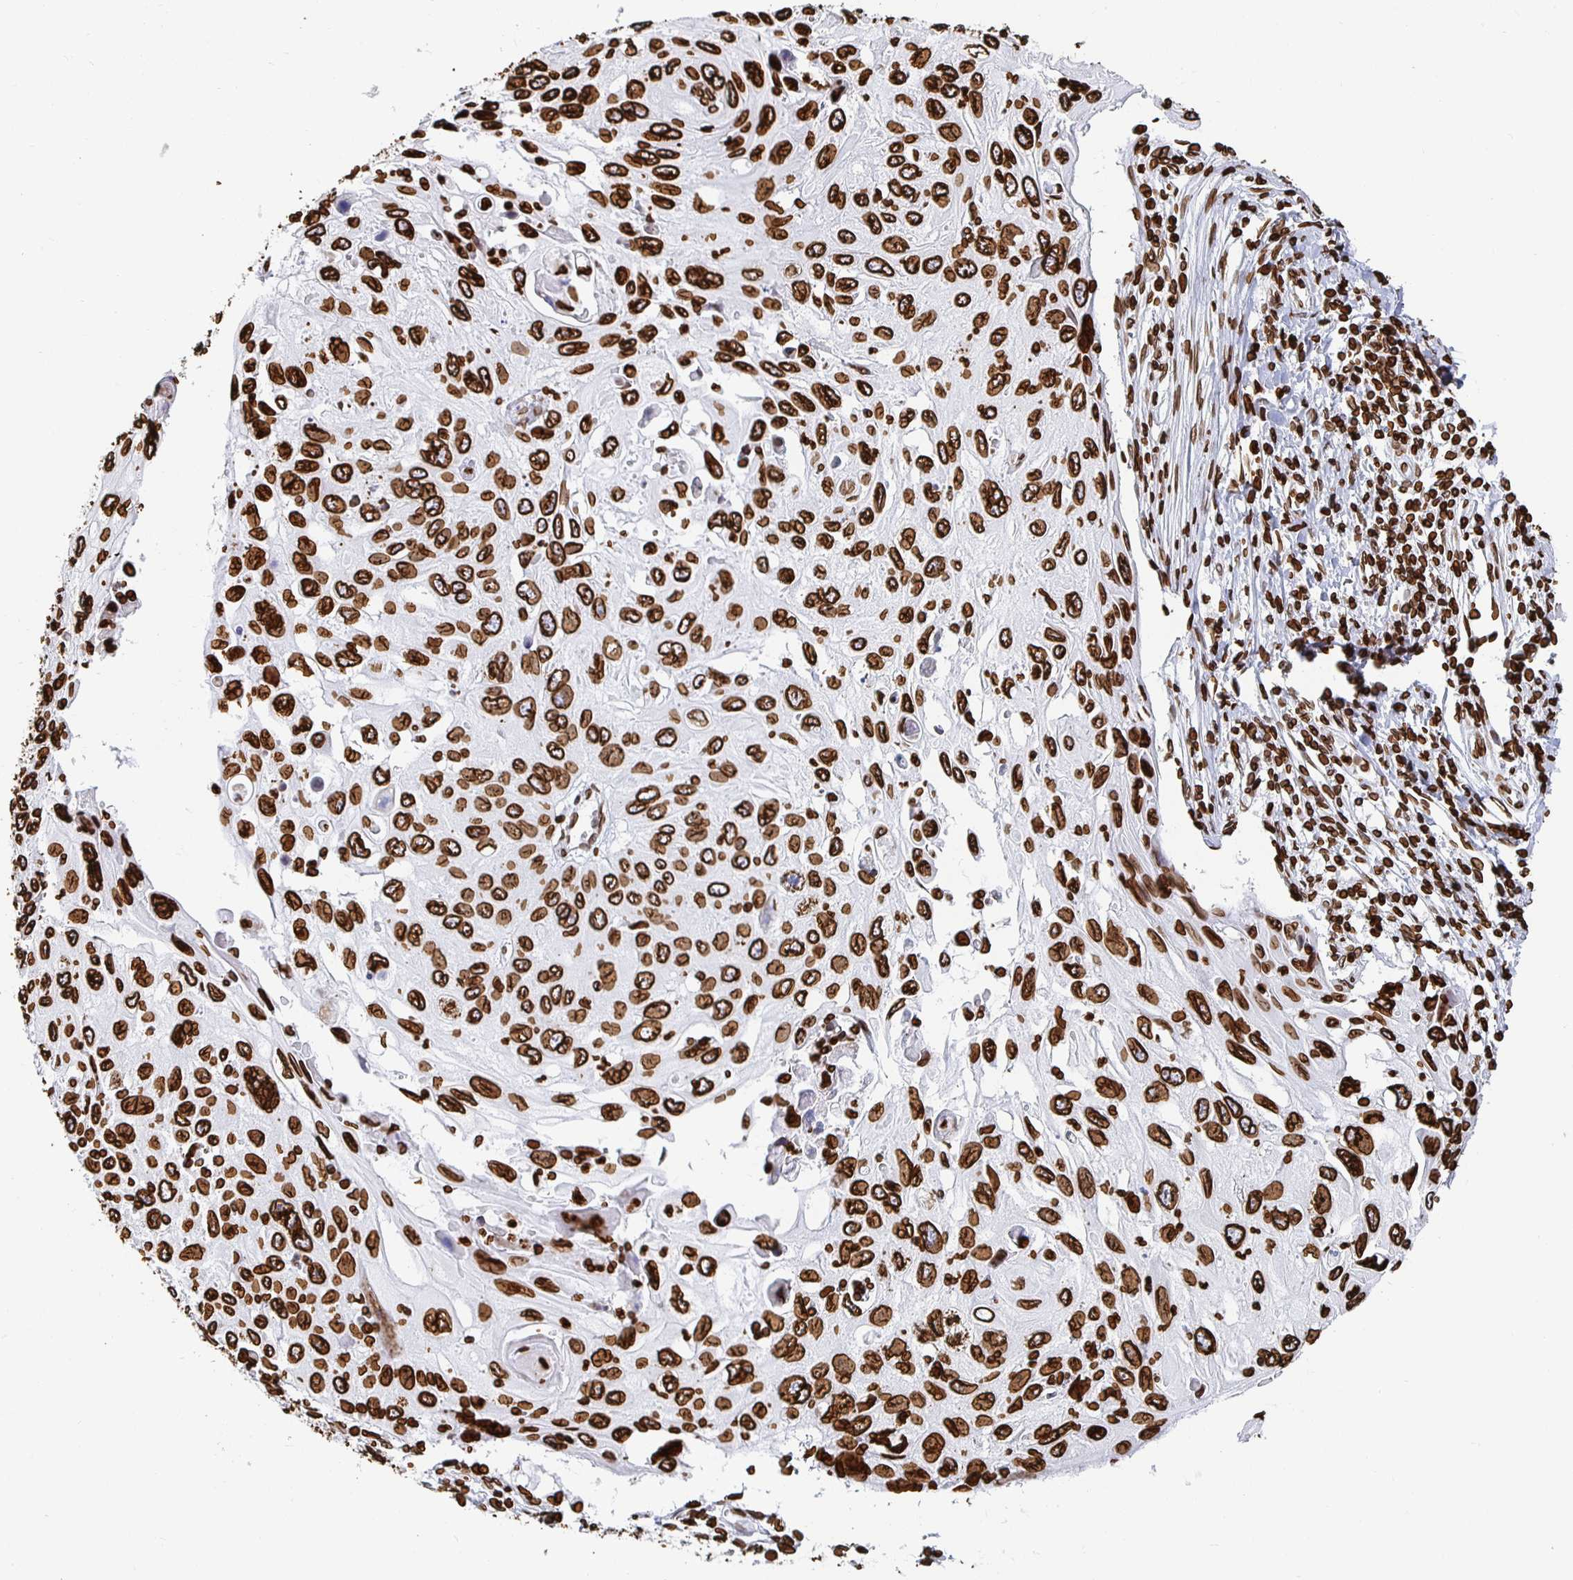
{"staining": {"intensity": "strong", "quantity": ">75%", "location": "cytoplasmic/membranous,nuclear"}, "tissue": "cervical cancer", "cell_type": "Tumor cells", "image_type": "cancer", "snomed": [{"axis": "morphology", "description": "Squamous cell carcinoma, NOS"}, {"axis": "topography", "description": "Cervix"}], "caption": "Strong cytoplasmic/membranous and nuclear protein staining is appreciated in approximately >75% of tumor cells in cervical cancer.", "gene": "LMNB1", "patient": {"sex": "female", "age": 70}}